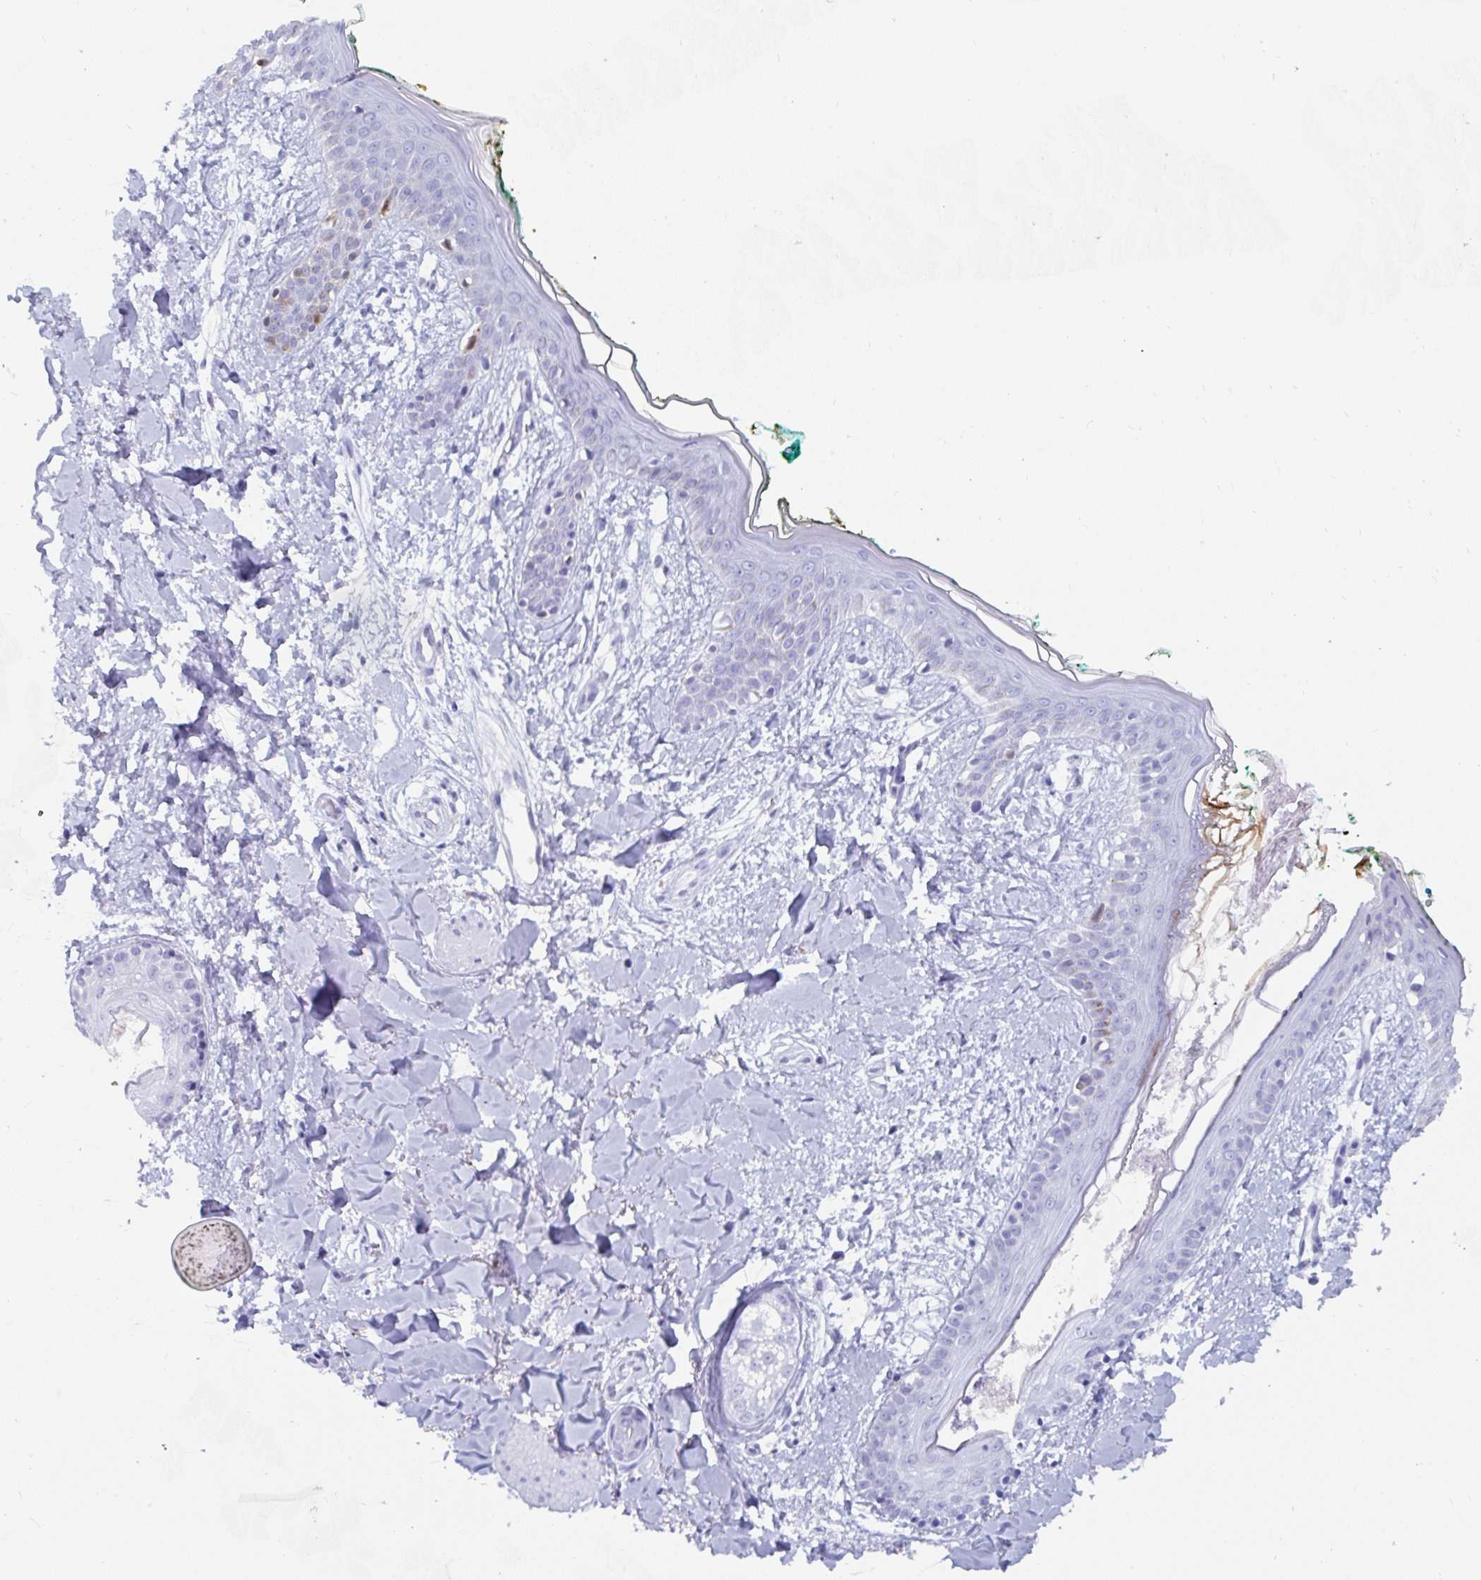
{"staining": {"intensity": "negative", "quantity": "none", "location": "none"}, "tissue": "skin", "cell_type": "Fibroblasts", "image_type": "normal", "snomed": [{"axis": "morphology", "description": "Normal tissue, NOS"}, {"axis": "topography", "description": "Skin"}], "caption": "A micrograph of skin stained for a protein shows no brown staining in fibroblasts.", "gene": "GKN2", "patient": {"sex": "female", "age": 34}}